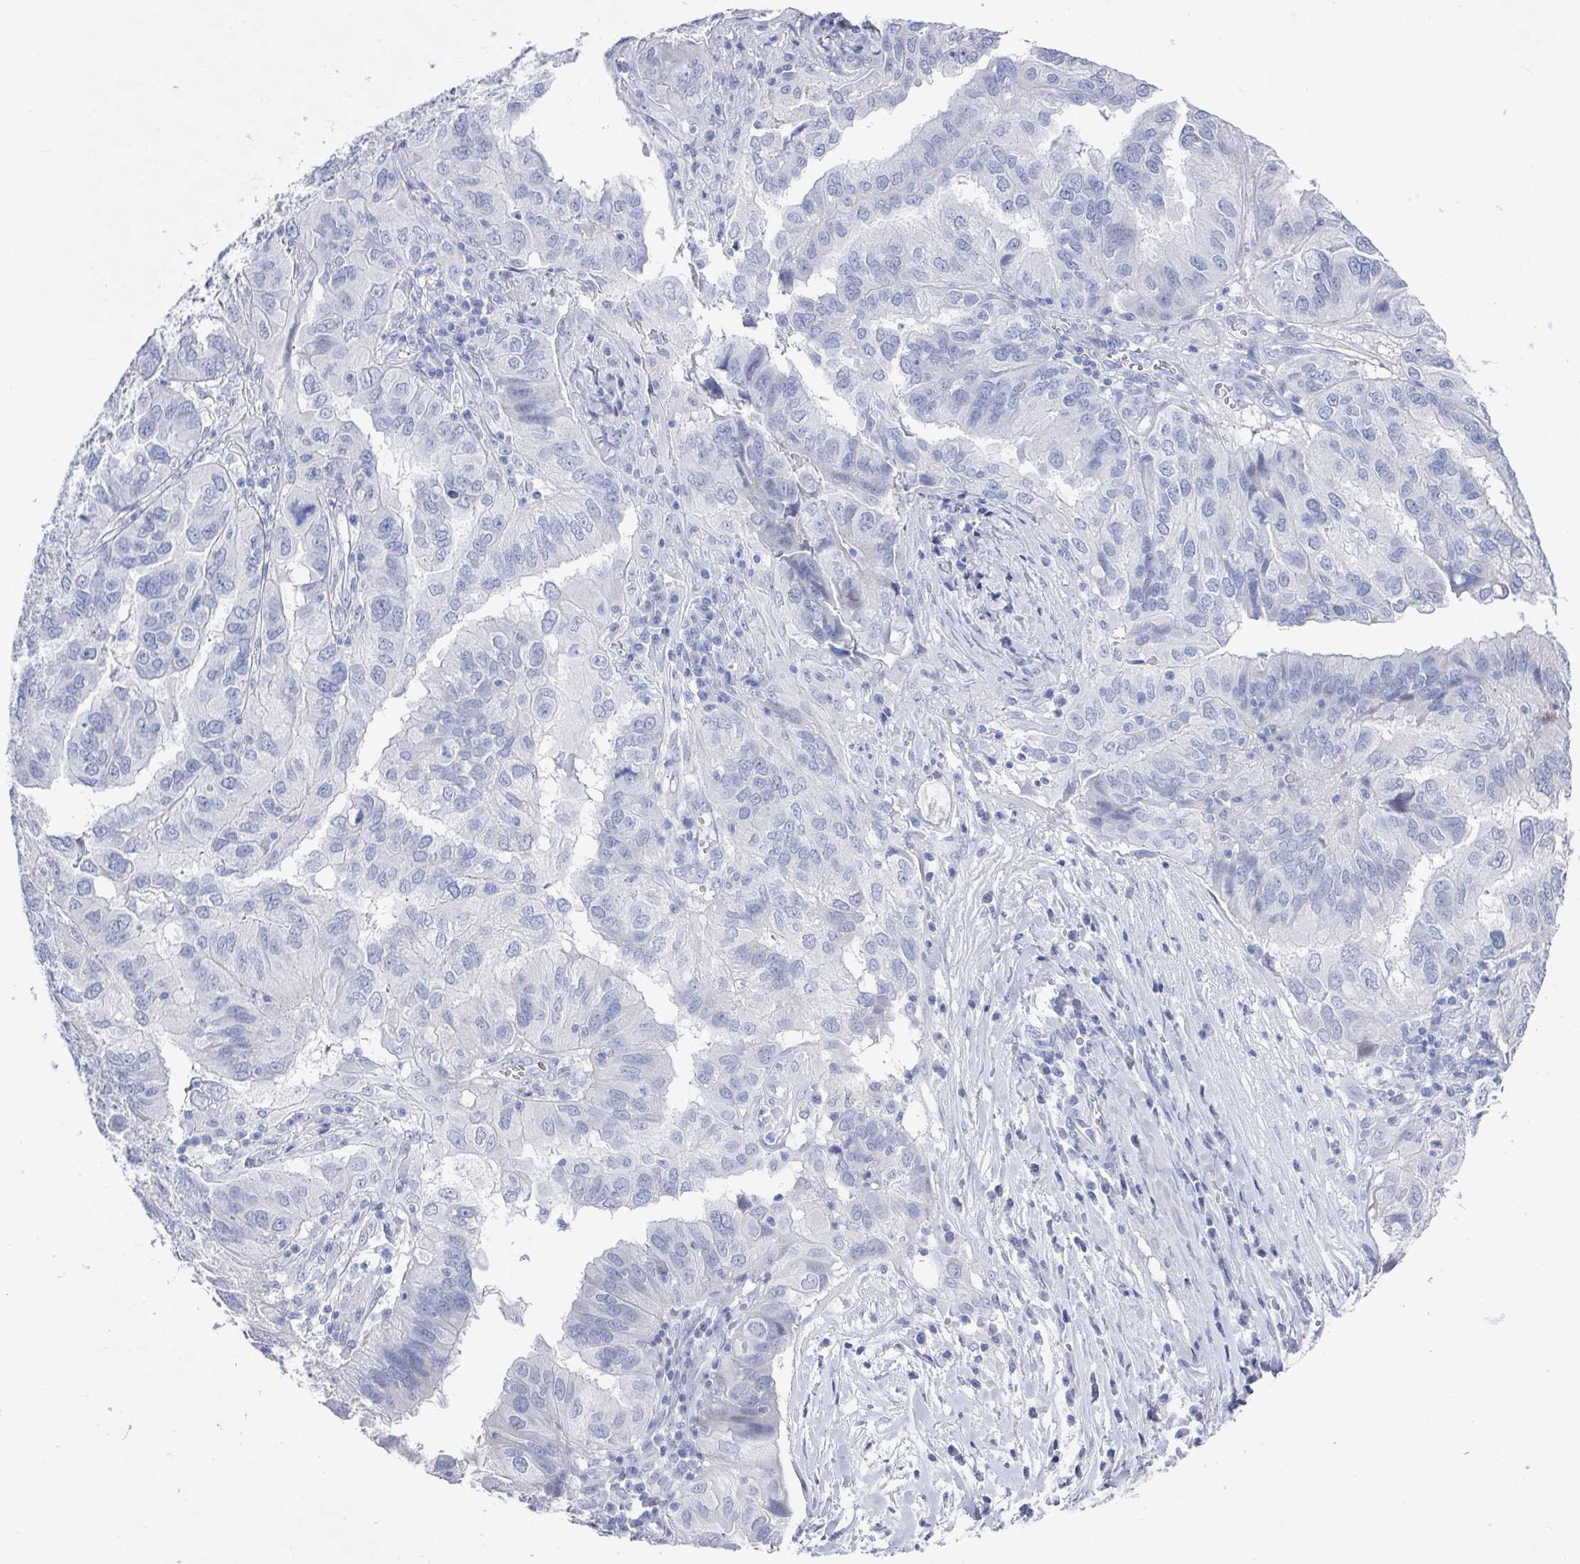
{"staining": {"intensity": "negative", "quantity": "none", "location": "none"}, "tissue": "ovarian cancer", "cell_type": "Tumor cells", "image_type": "cancer", "snomed": [{"axis": "morphology", "description": "Cystadenocarcinoma, serous, NOS"}, {"axis": "topography", "description": "Ovary"}], "caption": "Immunohistochemistry of human ovarian serous cystadenocarcinoma displays no expression in tumor cells. (Immunohistochemistry (ihc), brightfield microscopy, high magnification).", "gene": "CAMKV", "patient": {"sex": "female", "age": 79}}